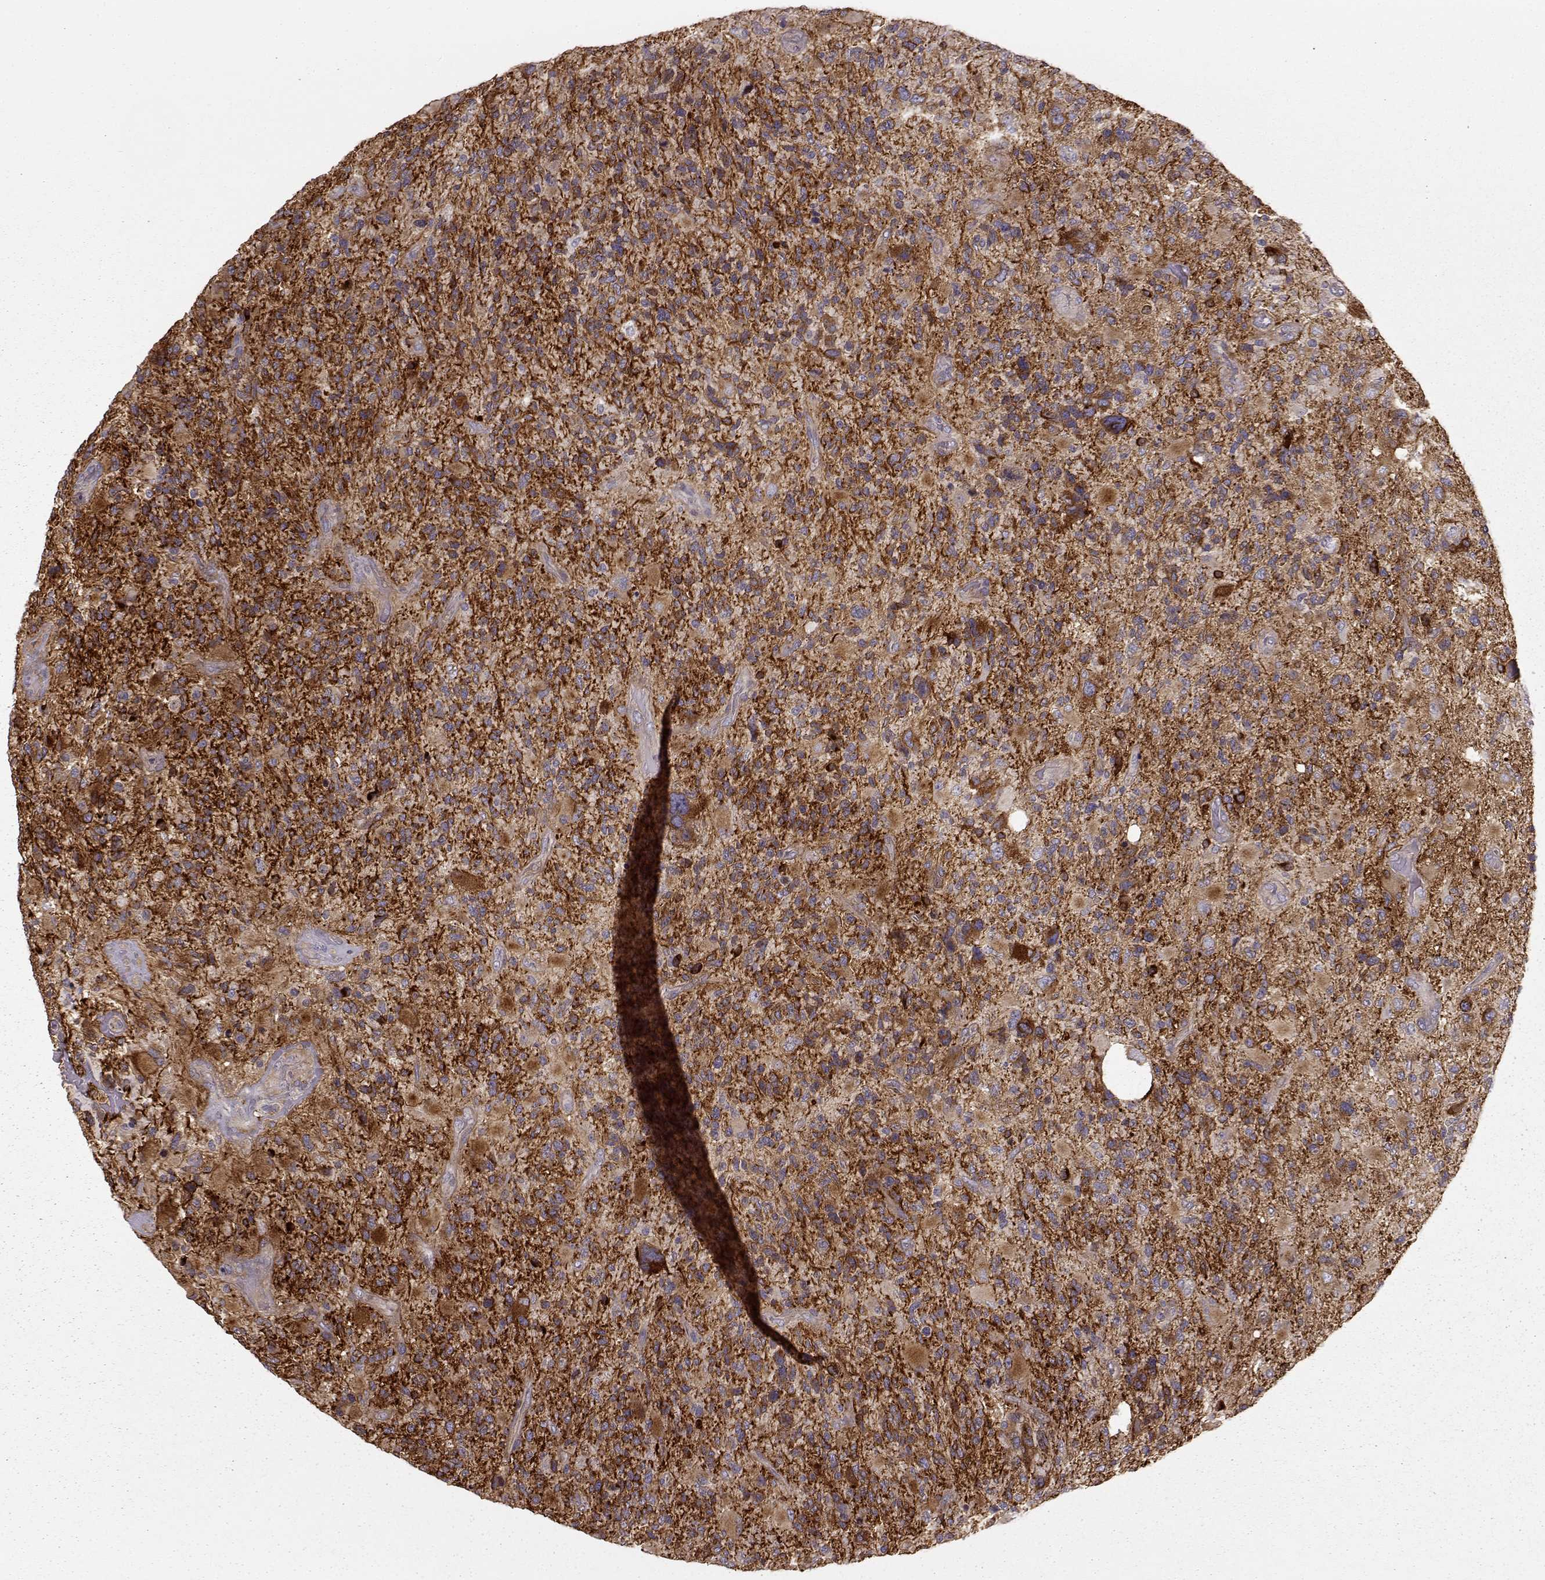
{"staining": {"intensity": "moderate", "quantity": ">75%", "location": "cytoplasmic/membranous"}, "tissue": "glioma", "cell_type": "Tumor cells", "image_type": "cancer", "snomed": [{"axis": "morphology", "description": "Glioma, malignant, High grade"}, {"axis": "topography", "description": "Brain"}], "caption": "This is an image of immunohistochemistry (IHC) staining of malignant high-grade glioma, which shows moderate expression in the cytoplasmic/membranous of tumor cells.", "gene": "MTR", "patient": {"sex": "female", "age": 71}}